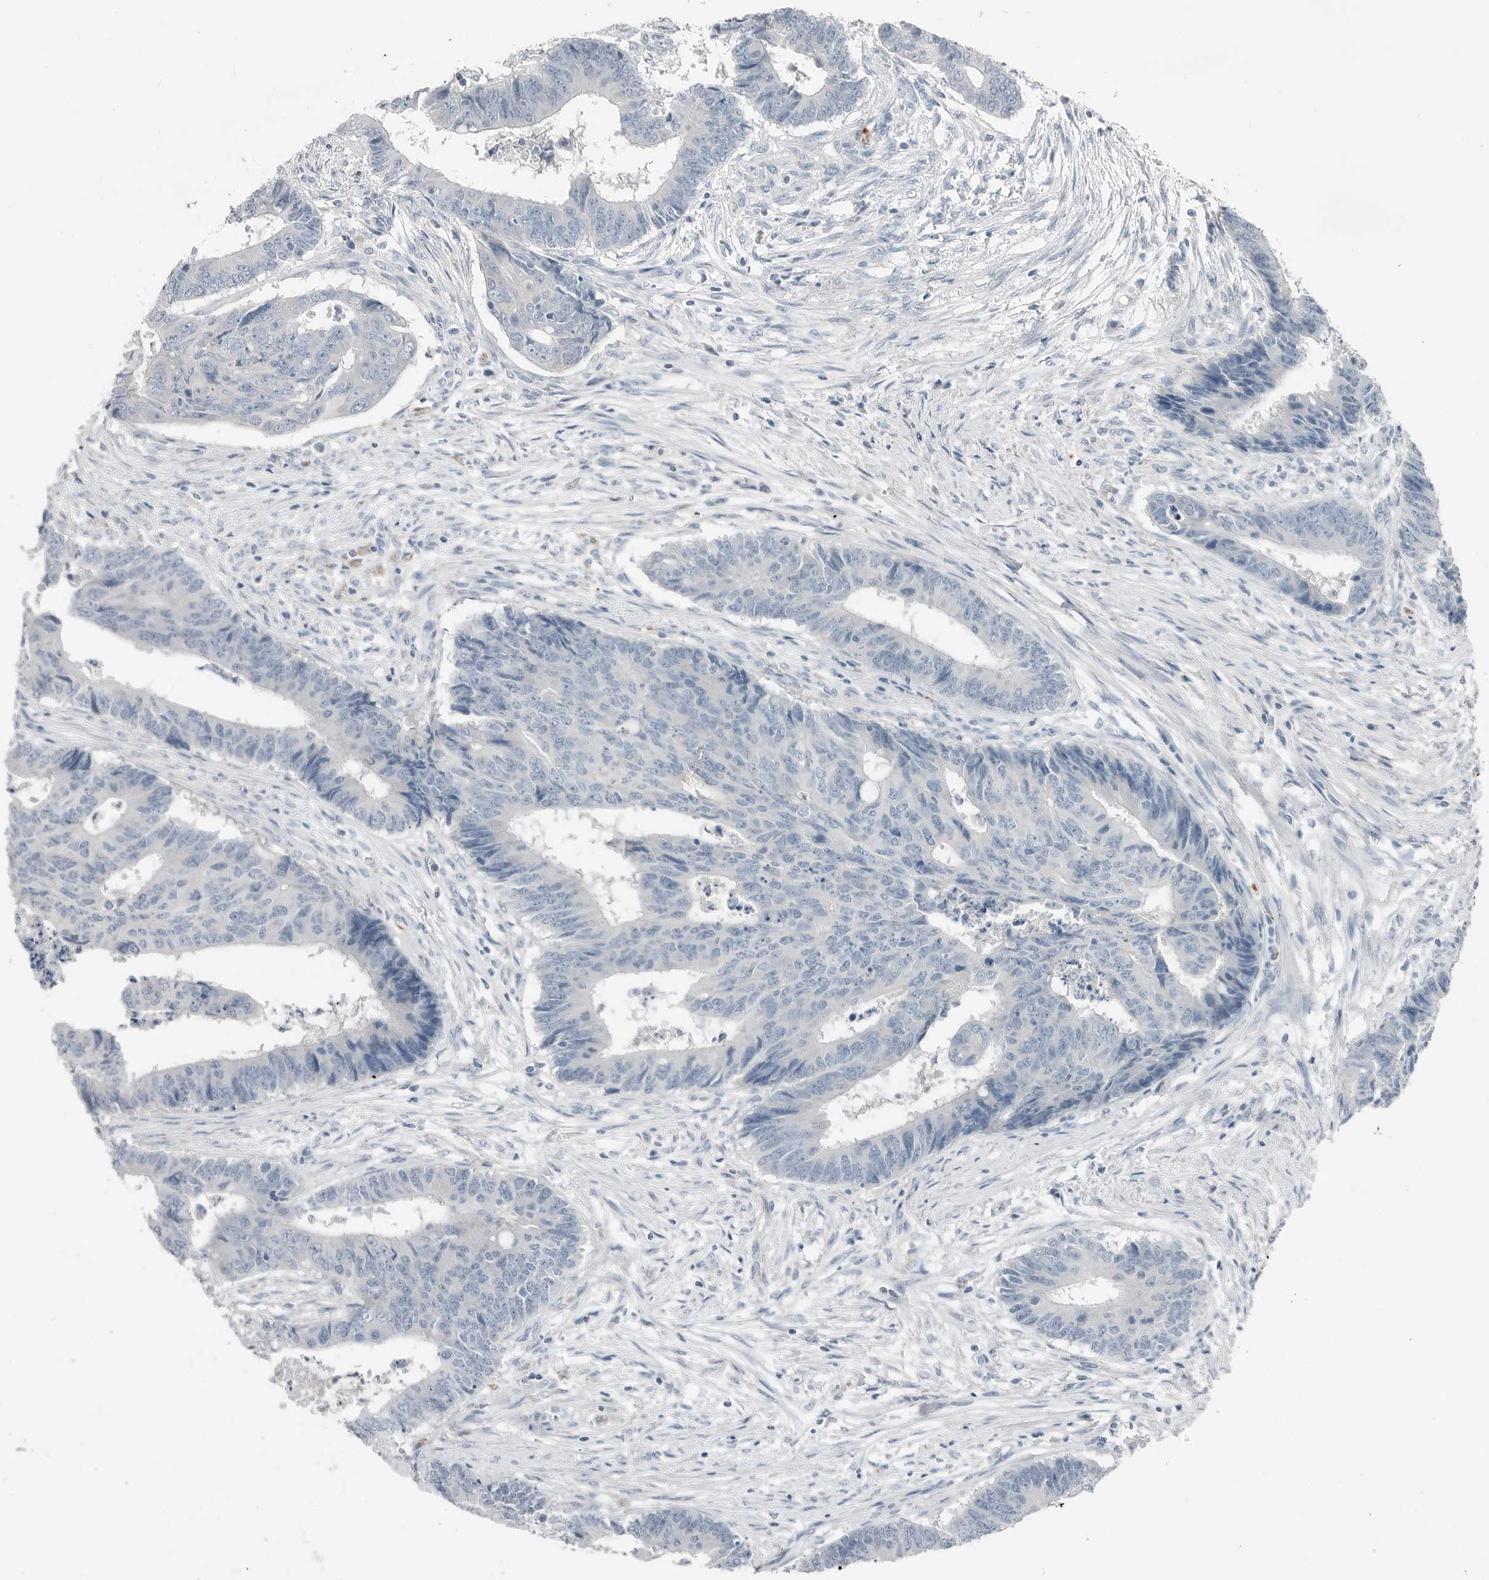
{"staining": {"intensity": "negative", "quantity": "none", "location": "none"}, "tissue": "colorectal cancer", "cell_type": "Tumor cells", "image_type": "cancer", "snomed": [{"axis": "morphology", "description": "Adenocarcinoma, NOS"}, {"axis": "topography", "description": "Rectum"}], "caption": "Protein analysis of adenocarcinoma (colorectal) displays no significant positivity in tumor cells.", "gene": "SERPINB7", "patient": {"sex": "male", "age": 84}}